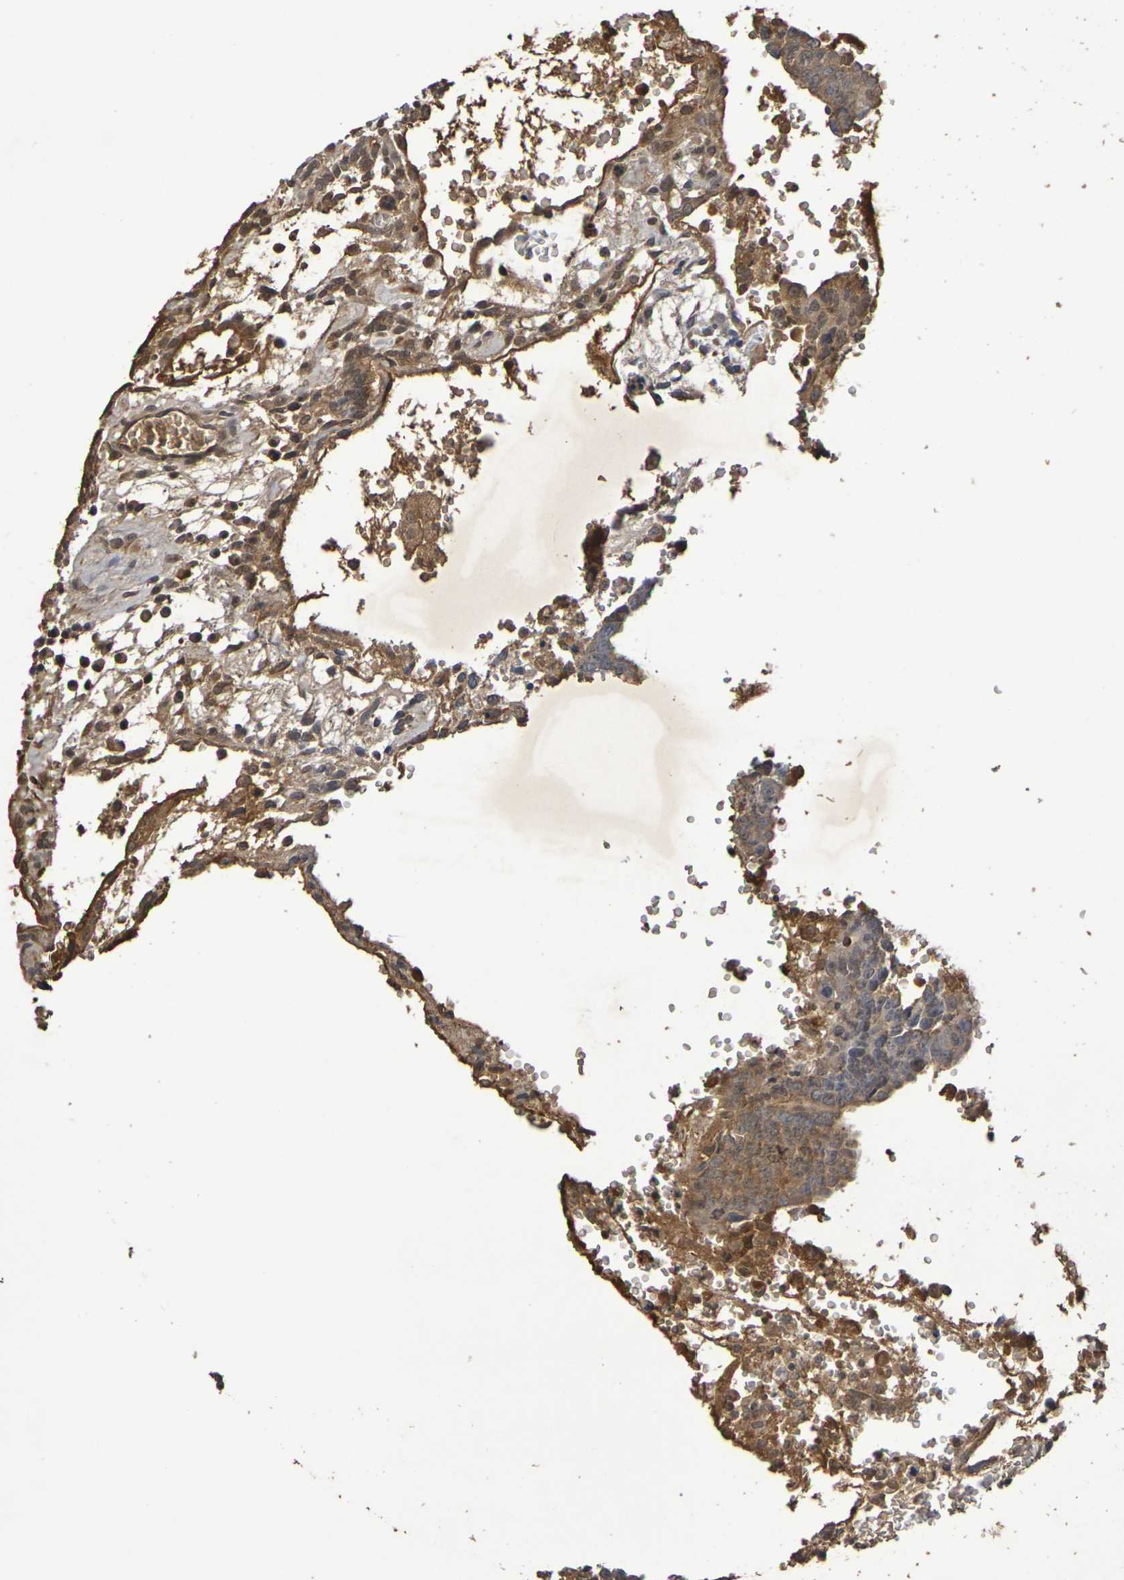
{"staining": {"intensity": "weak", "quantity": ">75%", "location": "cytoplasmic/membranous"}, "tissue": "testis cancer", "cell_type": "Tumor cells", "image_type": "cancer", "snomed": [{"axis": "morphology", "description": "Seminoma, NOS"}, {"axis": "morphology", "description": "Carcinoma, Embryonal, NOS"}, {"axis": "topography", "description": "Testis"}], "caption": "A brown stain labels weak cytoplasmic/membranous positivity of a protein in testis seminoma tumor cells.", "gene": "TERF2", "patient": {"sex": "male", "age": 52}}